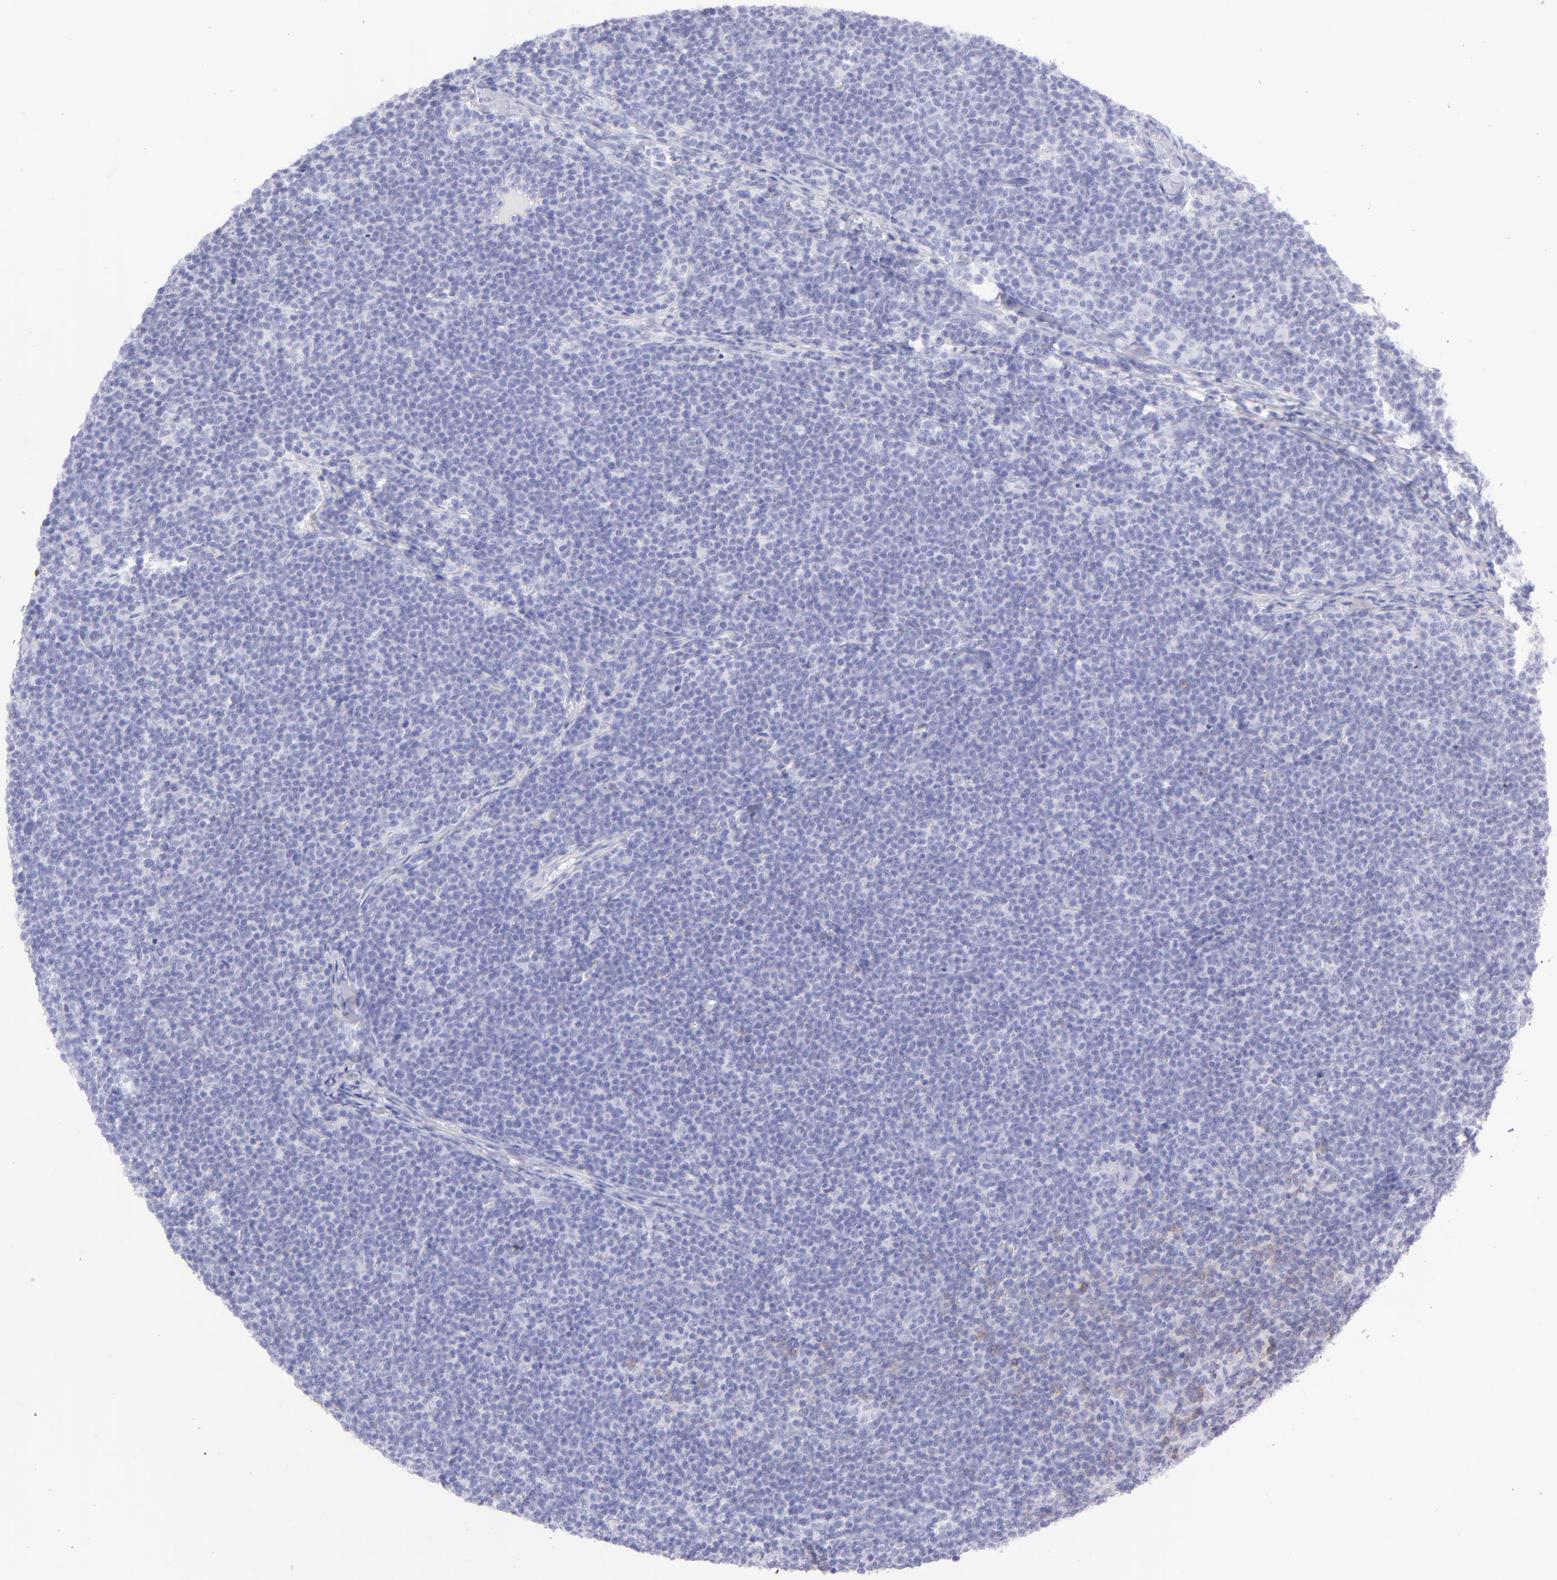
{"staining": {"intensity": "negative", "quantity": "none", "location": "none"}, "tissue": "lymphoma", "cell_type": "Tumor cells", "image_type": "cancer", "snomed": [{"axis": "morphology", "description": "Malignant lymphoma, non-Hodgkin's type, High grade"}, {"axis": "topography", "description": "Lymph node"}], "caption": "High power microscopy micrograph of an IHC image of high-grade malignant lymphoma, non-Hodgkin's type, revealing no significant positivity in tumor cells.", "gene": "CD69", "patient": {"sex": "female", "age": 58}}